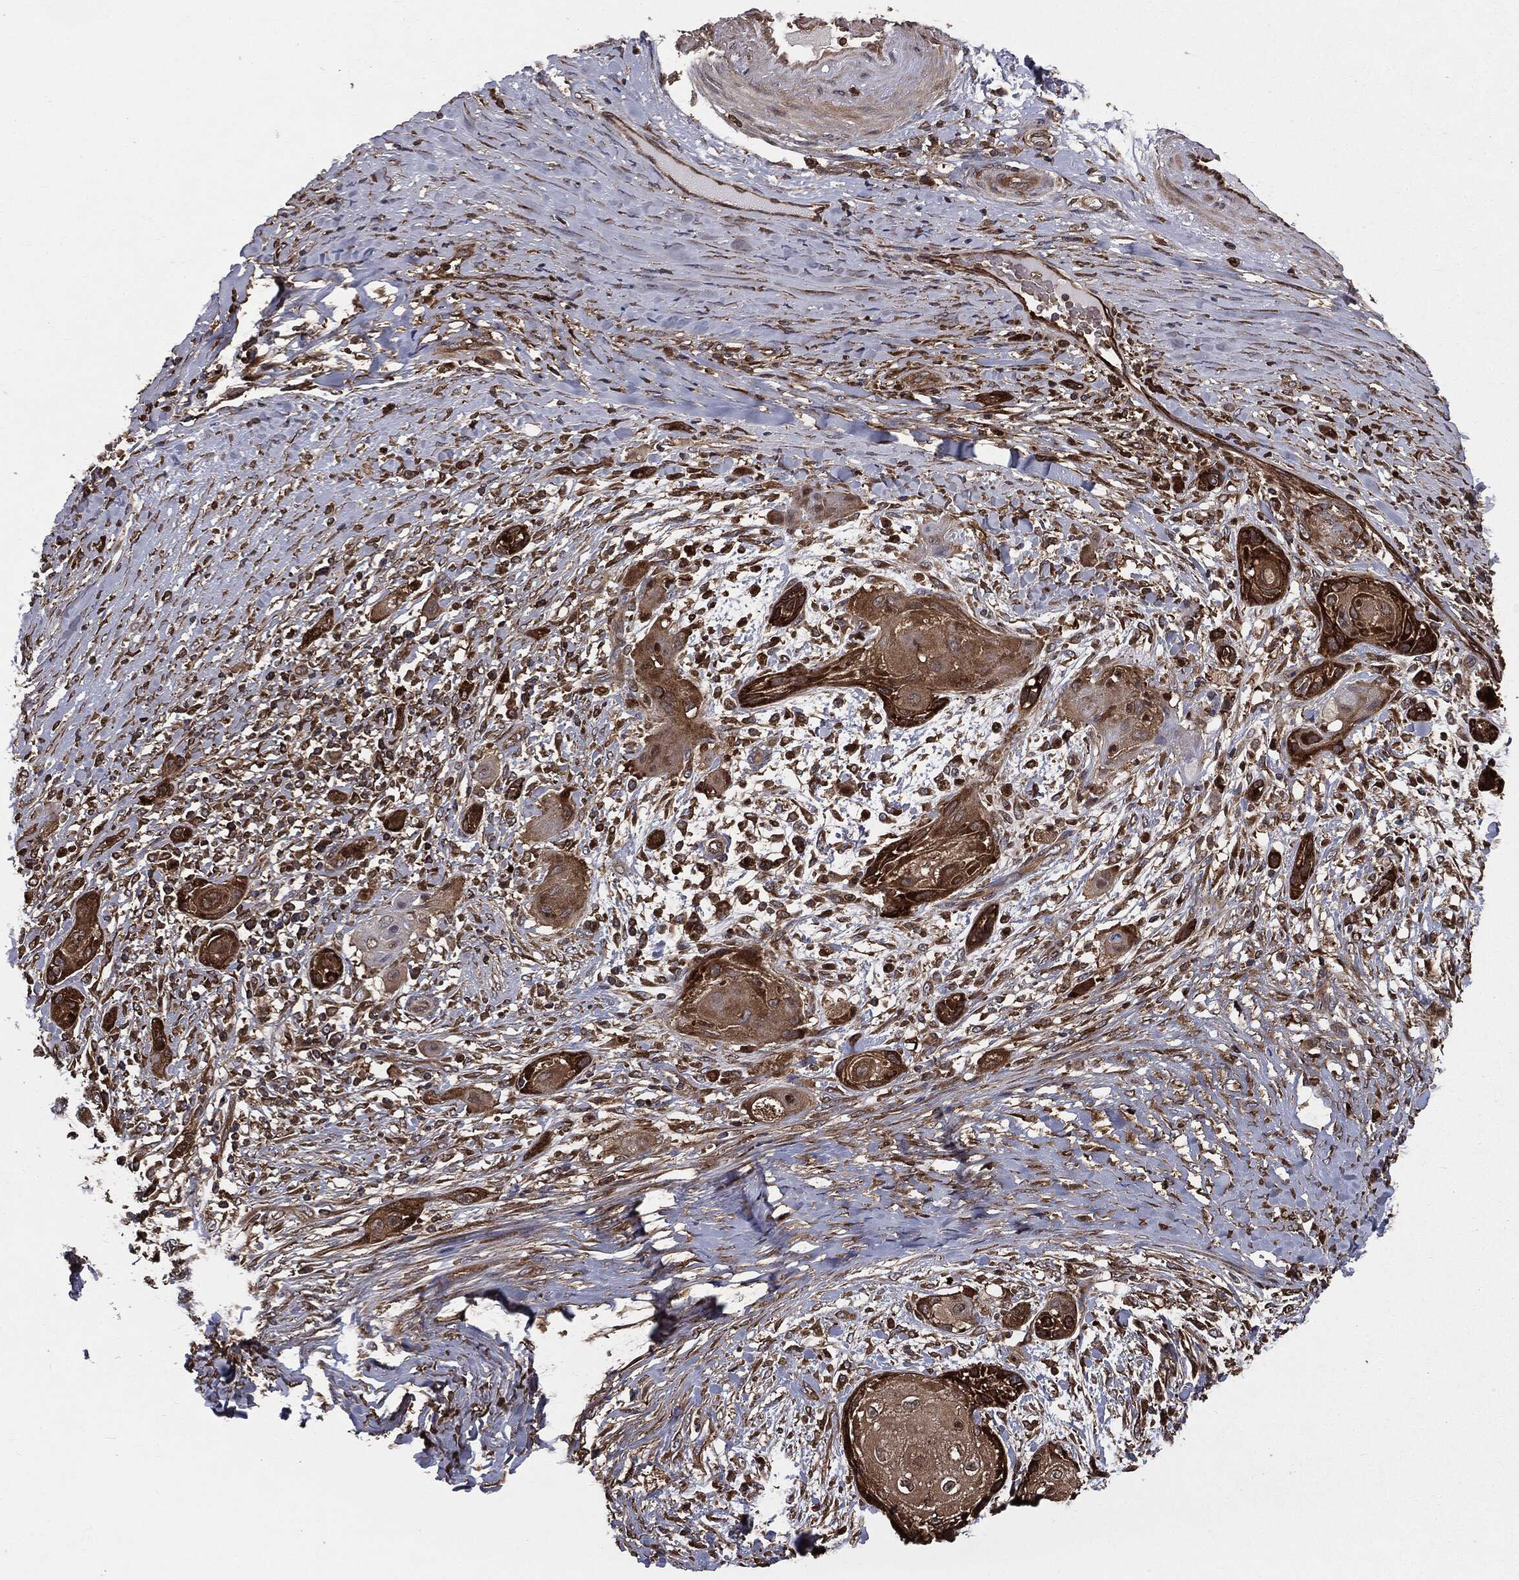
{"staining": {"intensity": "strong", "quantity": "25%-75%", "location": "cytoplasmic/membranous"}, "tissue": "skin cancer", "cell_type": "Tumor cells", "image_type": "cancer", "snomed": [{"axis": "morphology", "description": "Squamous cell carcinoma, NOS"}, {"axis": "topography", "description": "Skin"}], "caption": "Immunohistochemistry photomicrograph of neoplastic tissue: skin cancer stained using immunohistochemistry (IHC) shows high levels of strong protein expression localized specifically in the cytoplasmic/membranous of tumor cells, appearing as a cytoplasmic/membranous brown color.", "gene": "GNB5", "patient": {"sex": "male", "age": 62}}